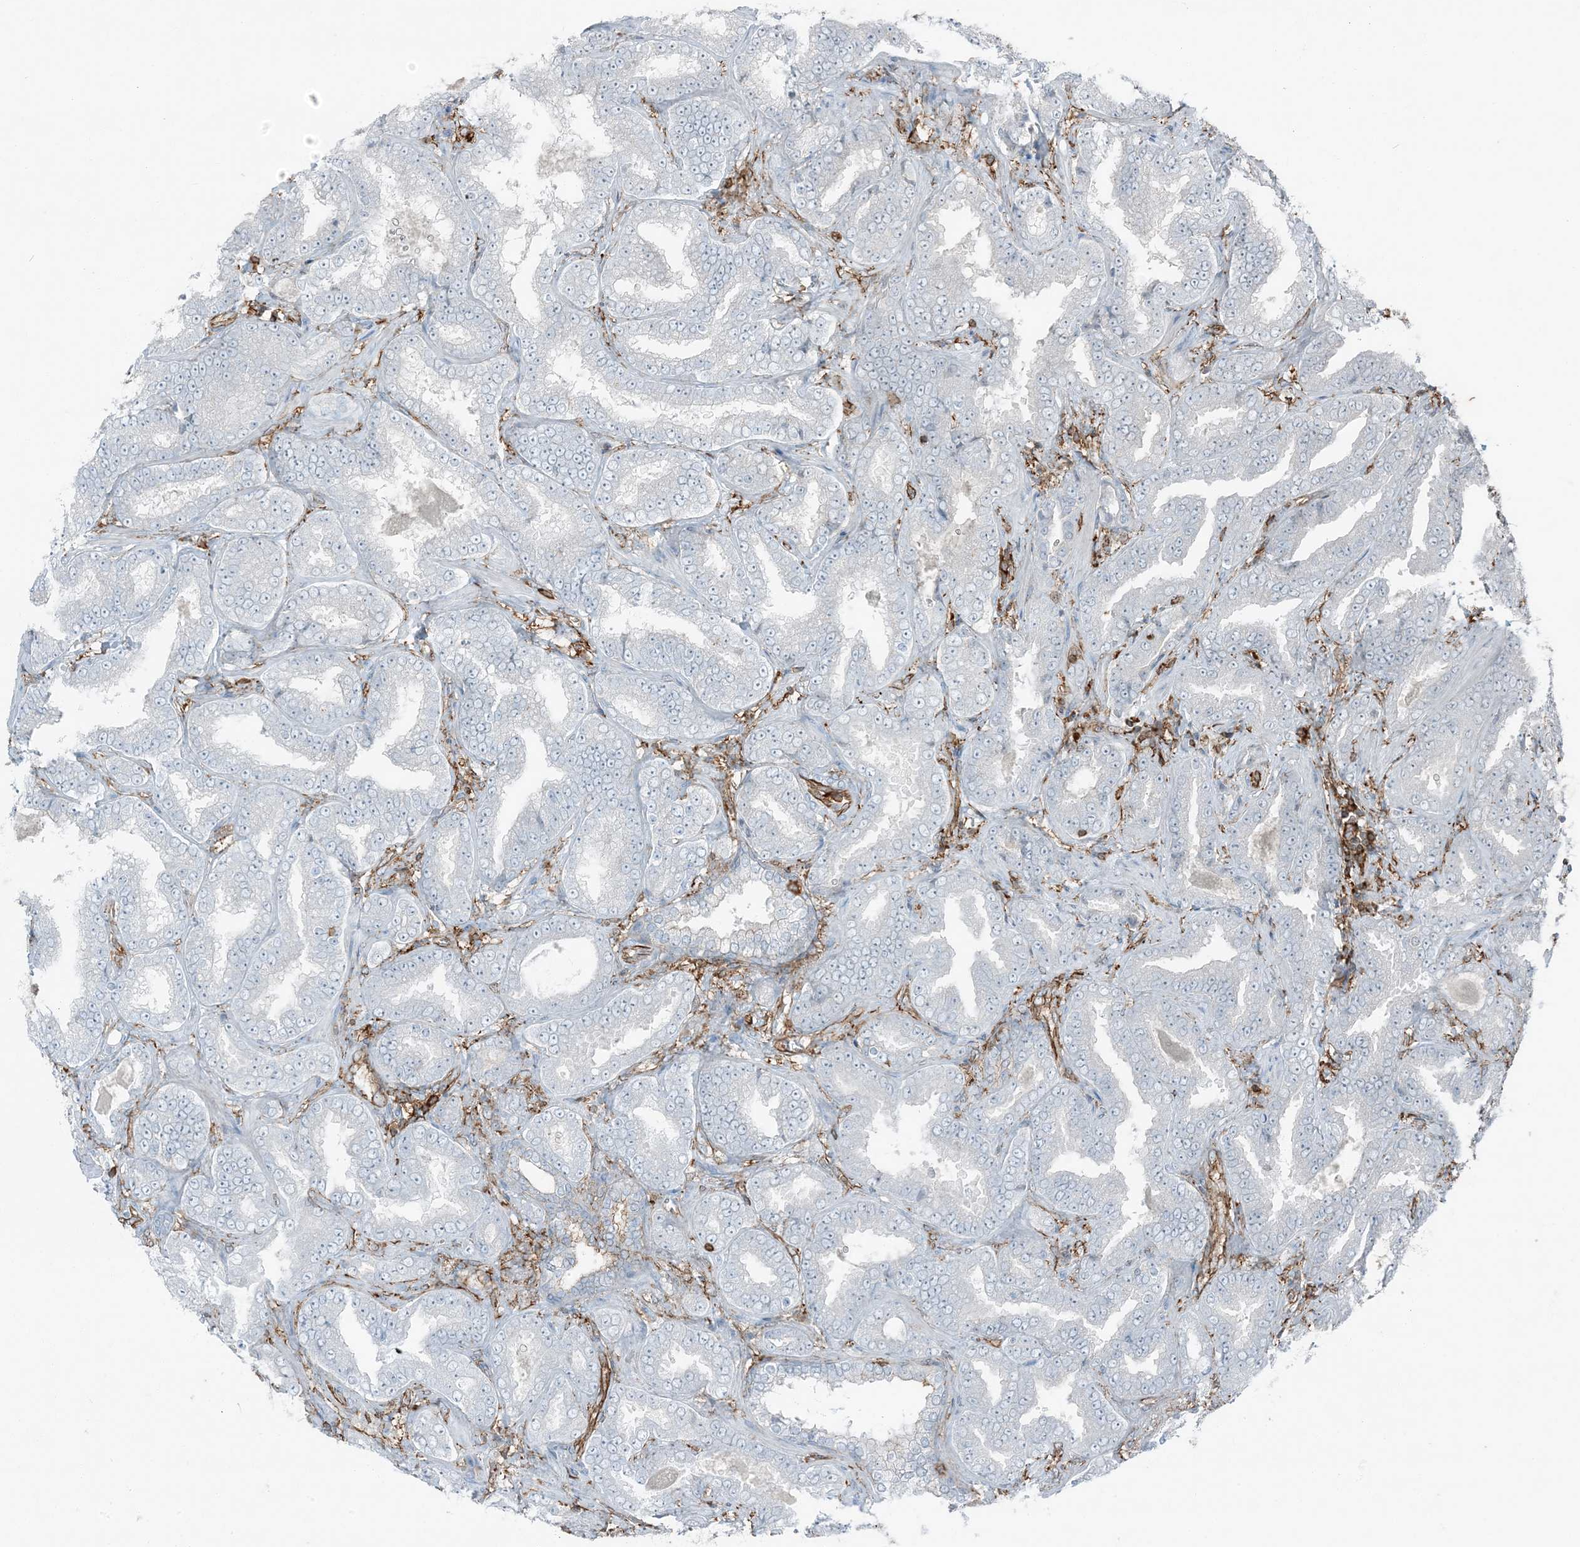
{"staining": {"intensity": "negative", "quantity": "none", "location": "none"}, "tissue": "prostate cancer", "cell_type": "Tumor cells", "image_type": "cancer", "snomed": [{"axis": "morphology", "description": "Adenocarcinoma, Low grade"}, {"axis": "topography", "description": "Prostate"}], "caption": "DAB immunohistochemical staining of human prostate cancer (low-grade adenocarcinoma) displays no significant positivity in tumor cells.", "gene": "APOBEC3C", "patient": {"sex": "male", "age": 60}}